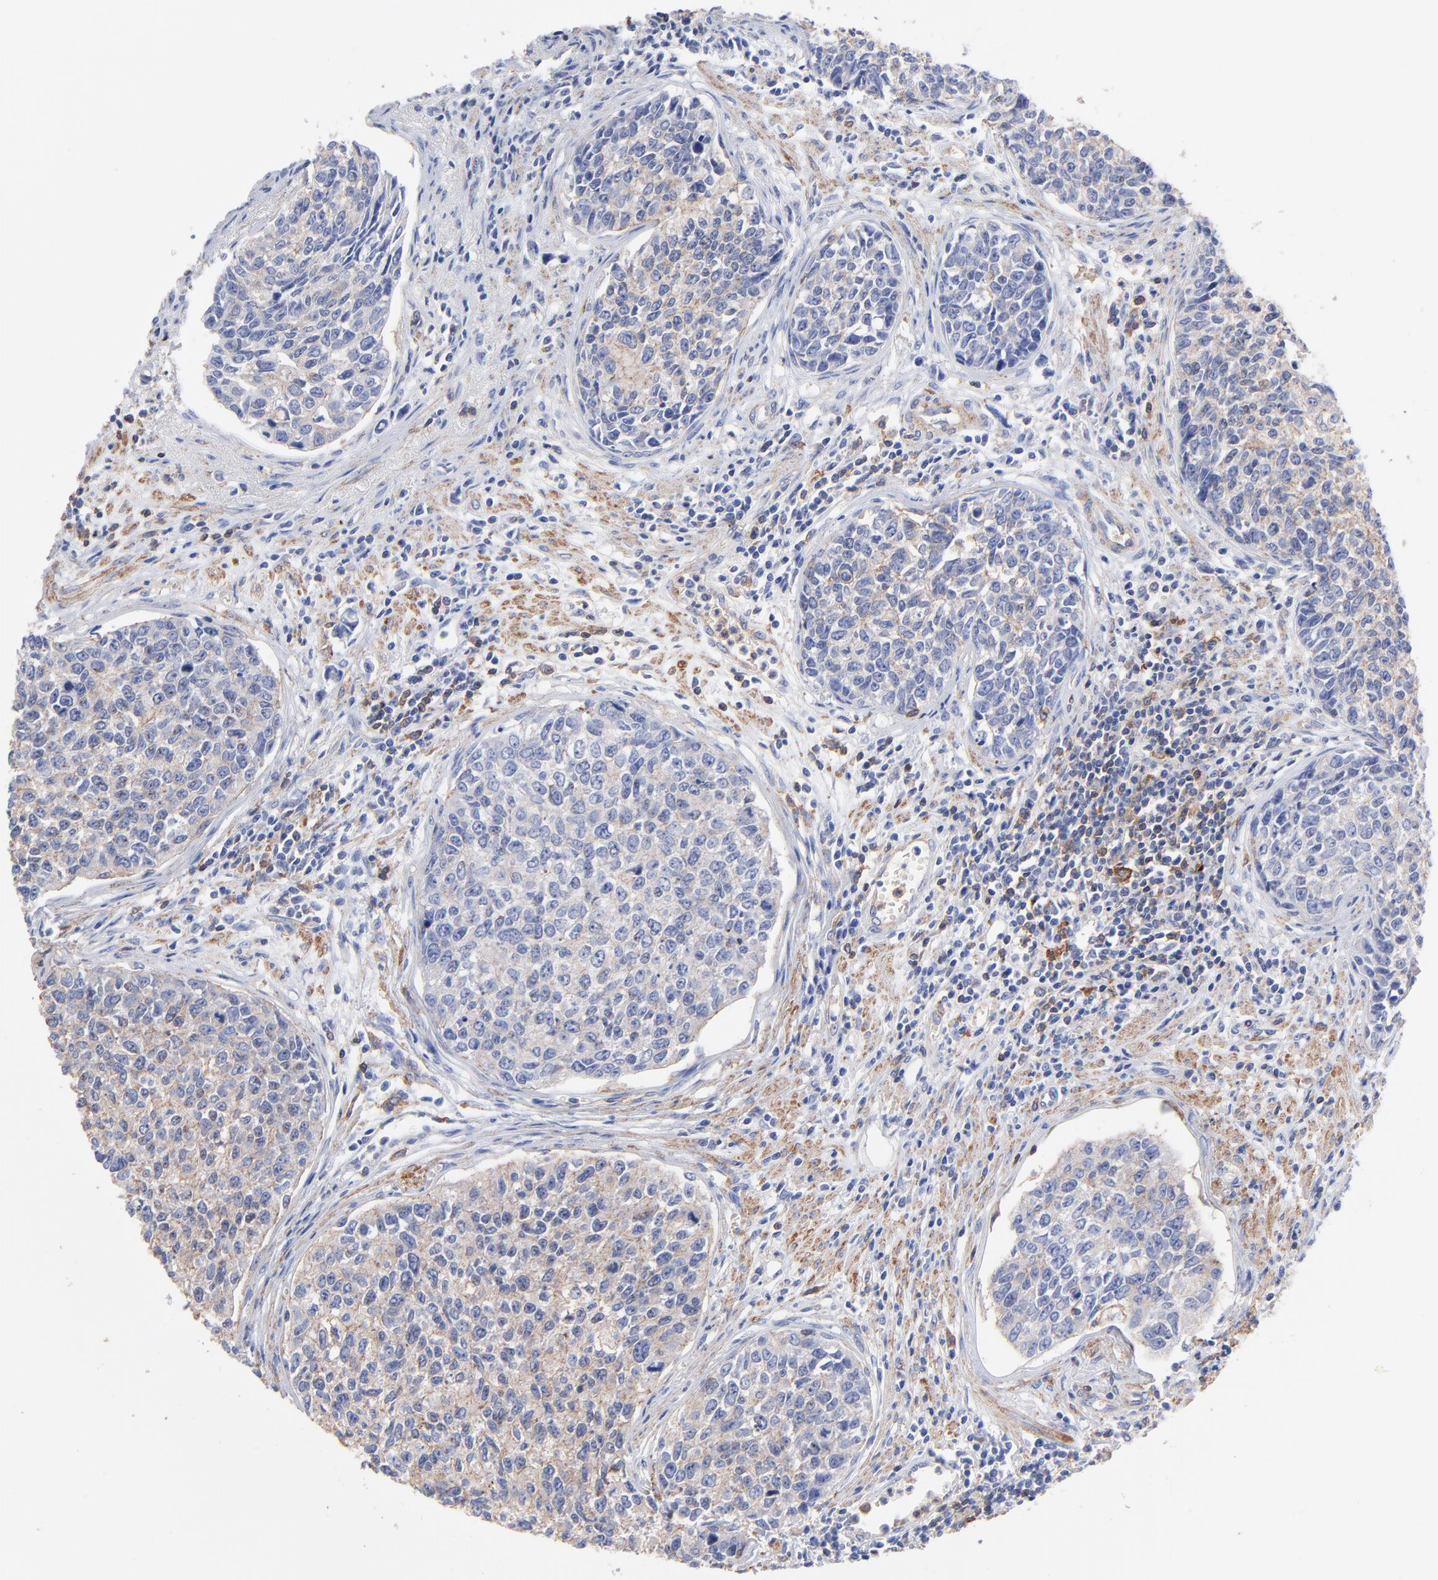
{"staining": {"intensity": "weak", "quantity": "25%-75%", "location": "cytoplasmic/membranous"}, "tissue": "urothelial cancer", "cell_type": "Tumor cells", "image_type": "cancer", "snomed": [{"axis": "morphology", "description": "Urothelial carcinoma, High grade"}, {"axis": "topography", "description": "Urinary bladder"}], "caption": "Immunohistochemistry histopathology image of human urothelial cancer stained for a protein (brown), which shows low levels of weak cytoplasmic/membranous expression in approximately 25%-75% of tumor cells.", "gene": "ASL", "patient": {"sex": "male", "age": 81}}